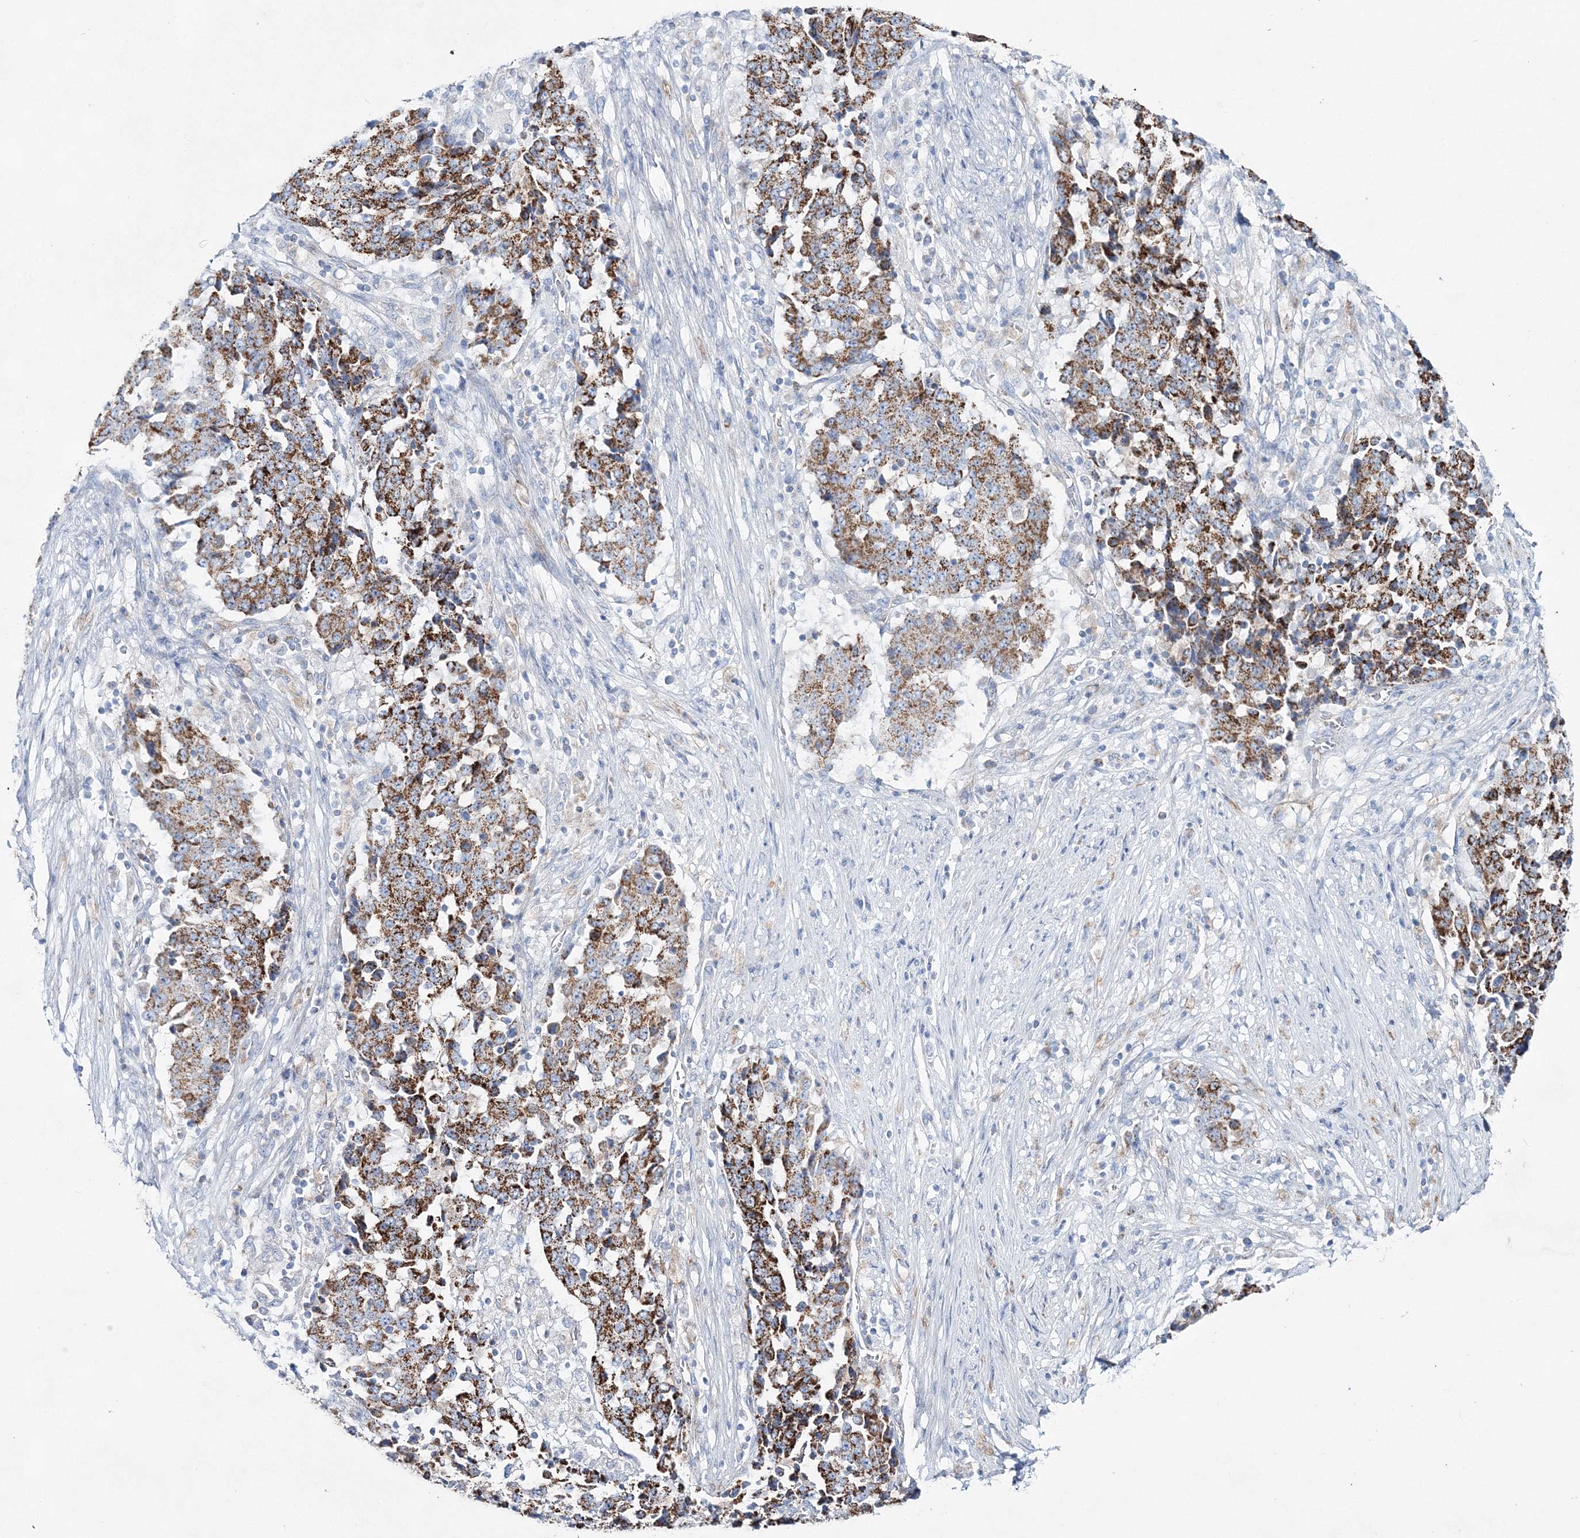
{"staining": {"intensity": "moderate", "quantity": ">75%", "location": "cytoplasmic/membranous"}, "tissue": "stomach cancer", "cell_type": "Tumor cells", "image_type": "cancer", "snomed": [{"axis": "morphology", "description": "Adenocarcinoma, NOS"}, {"axis": "topography", "description": "Stomach"}], "caption": "DAB immunohistochemical staining of human stomach cancer shows moderate cytoplasmic/membranous protein positivity in about >75% of tumor cells.", "gene": "HIBCH", "patient": {"sex": "male", "age": 59}}